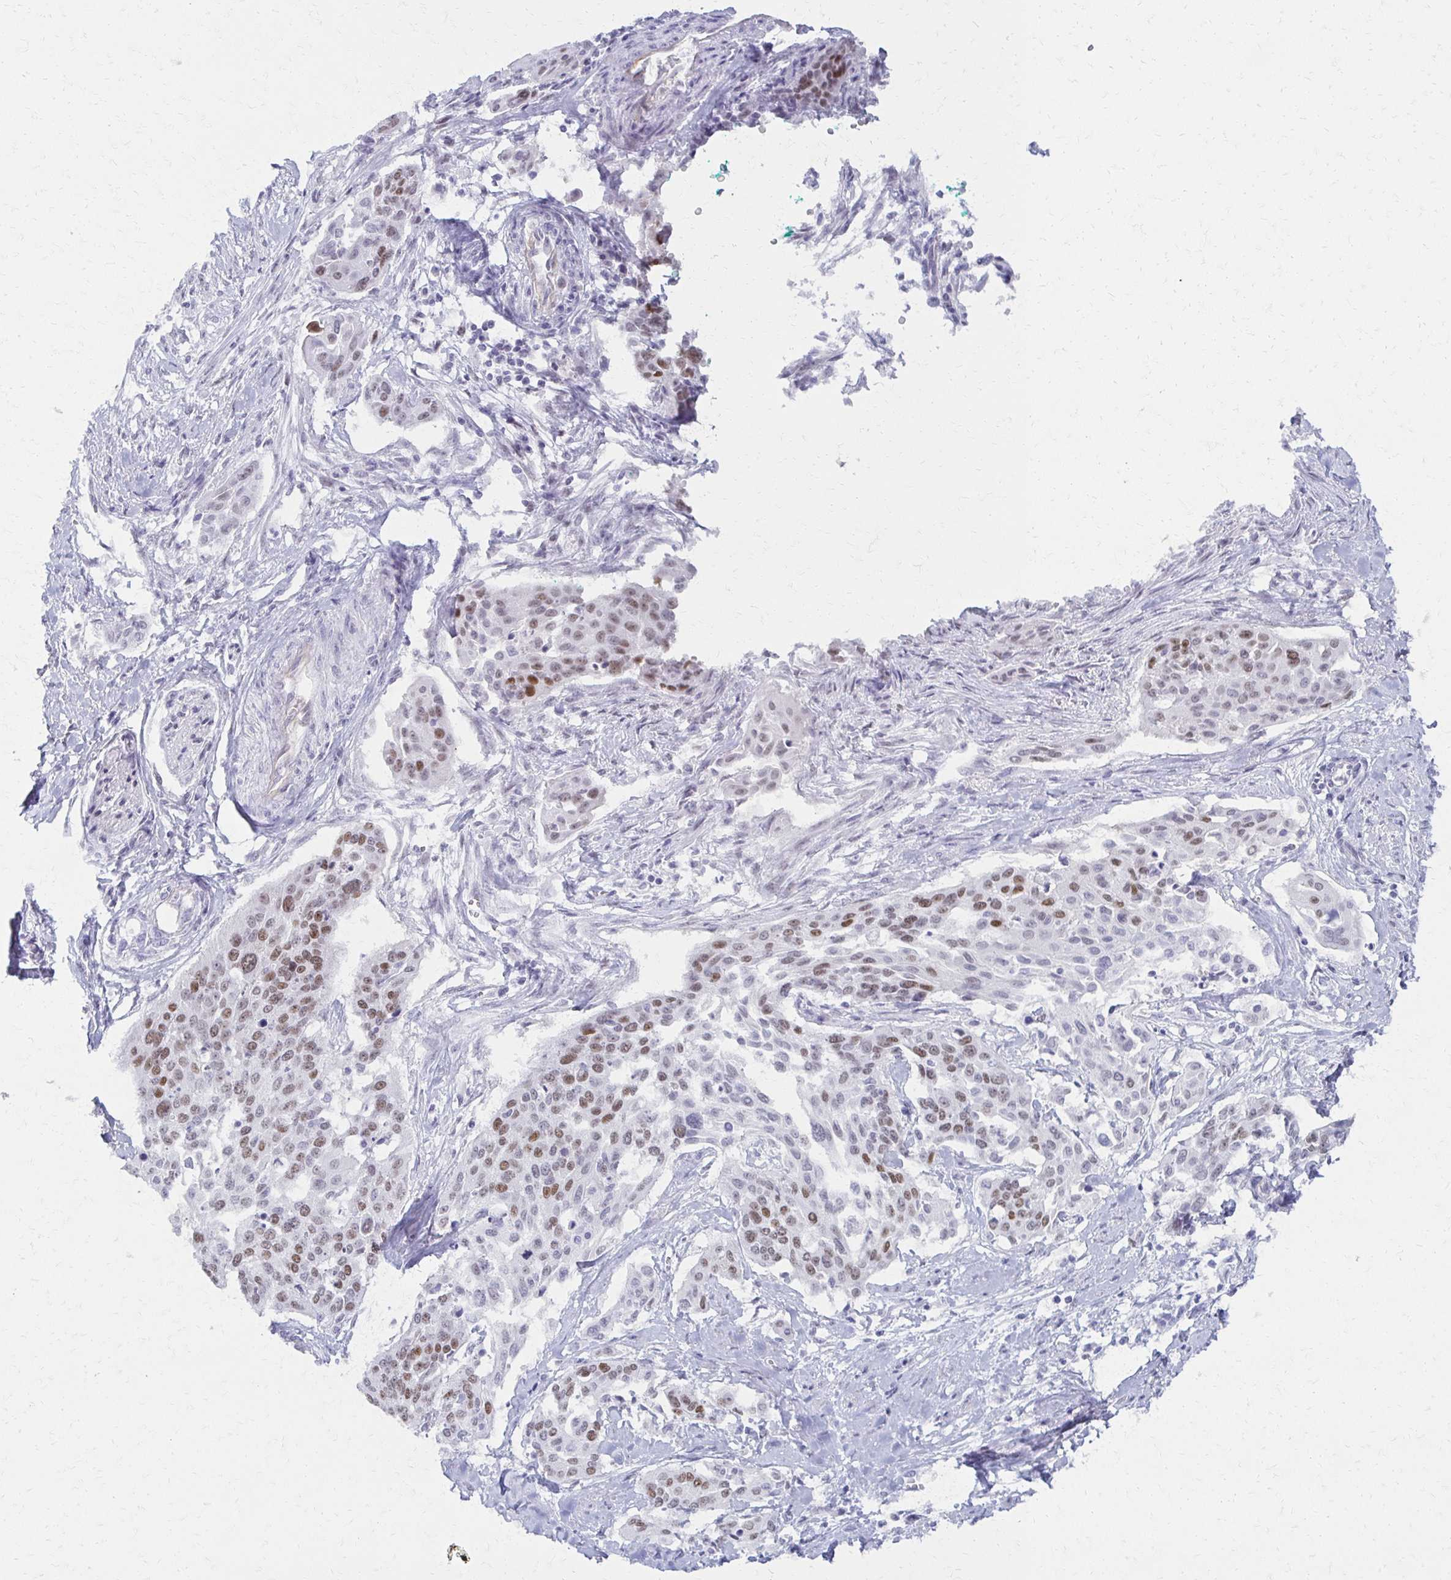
{"staining": {"intensity": "moderate", "quantity": "25%-75%", "location": "nuclear"}, "tissue": "cervical cancer", "cell_type": "Tumor cells", "image_type": "cancer", "snomed": [{"axis": "morphology", "description": "Squamous cell carcinoma, NOS"}, {"axis": "topography", "description": "Cervix"}], "caption": "Immunohistochemical staining of cervical squamous cell carcinoma shows medium levels of moderate nuclear protein positivity in about 25%-75% of tumor cells.", "gene": "MORC4", "patient": {"sex": "female", "age": 44}}